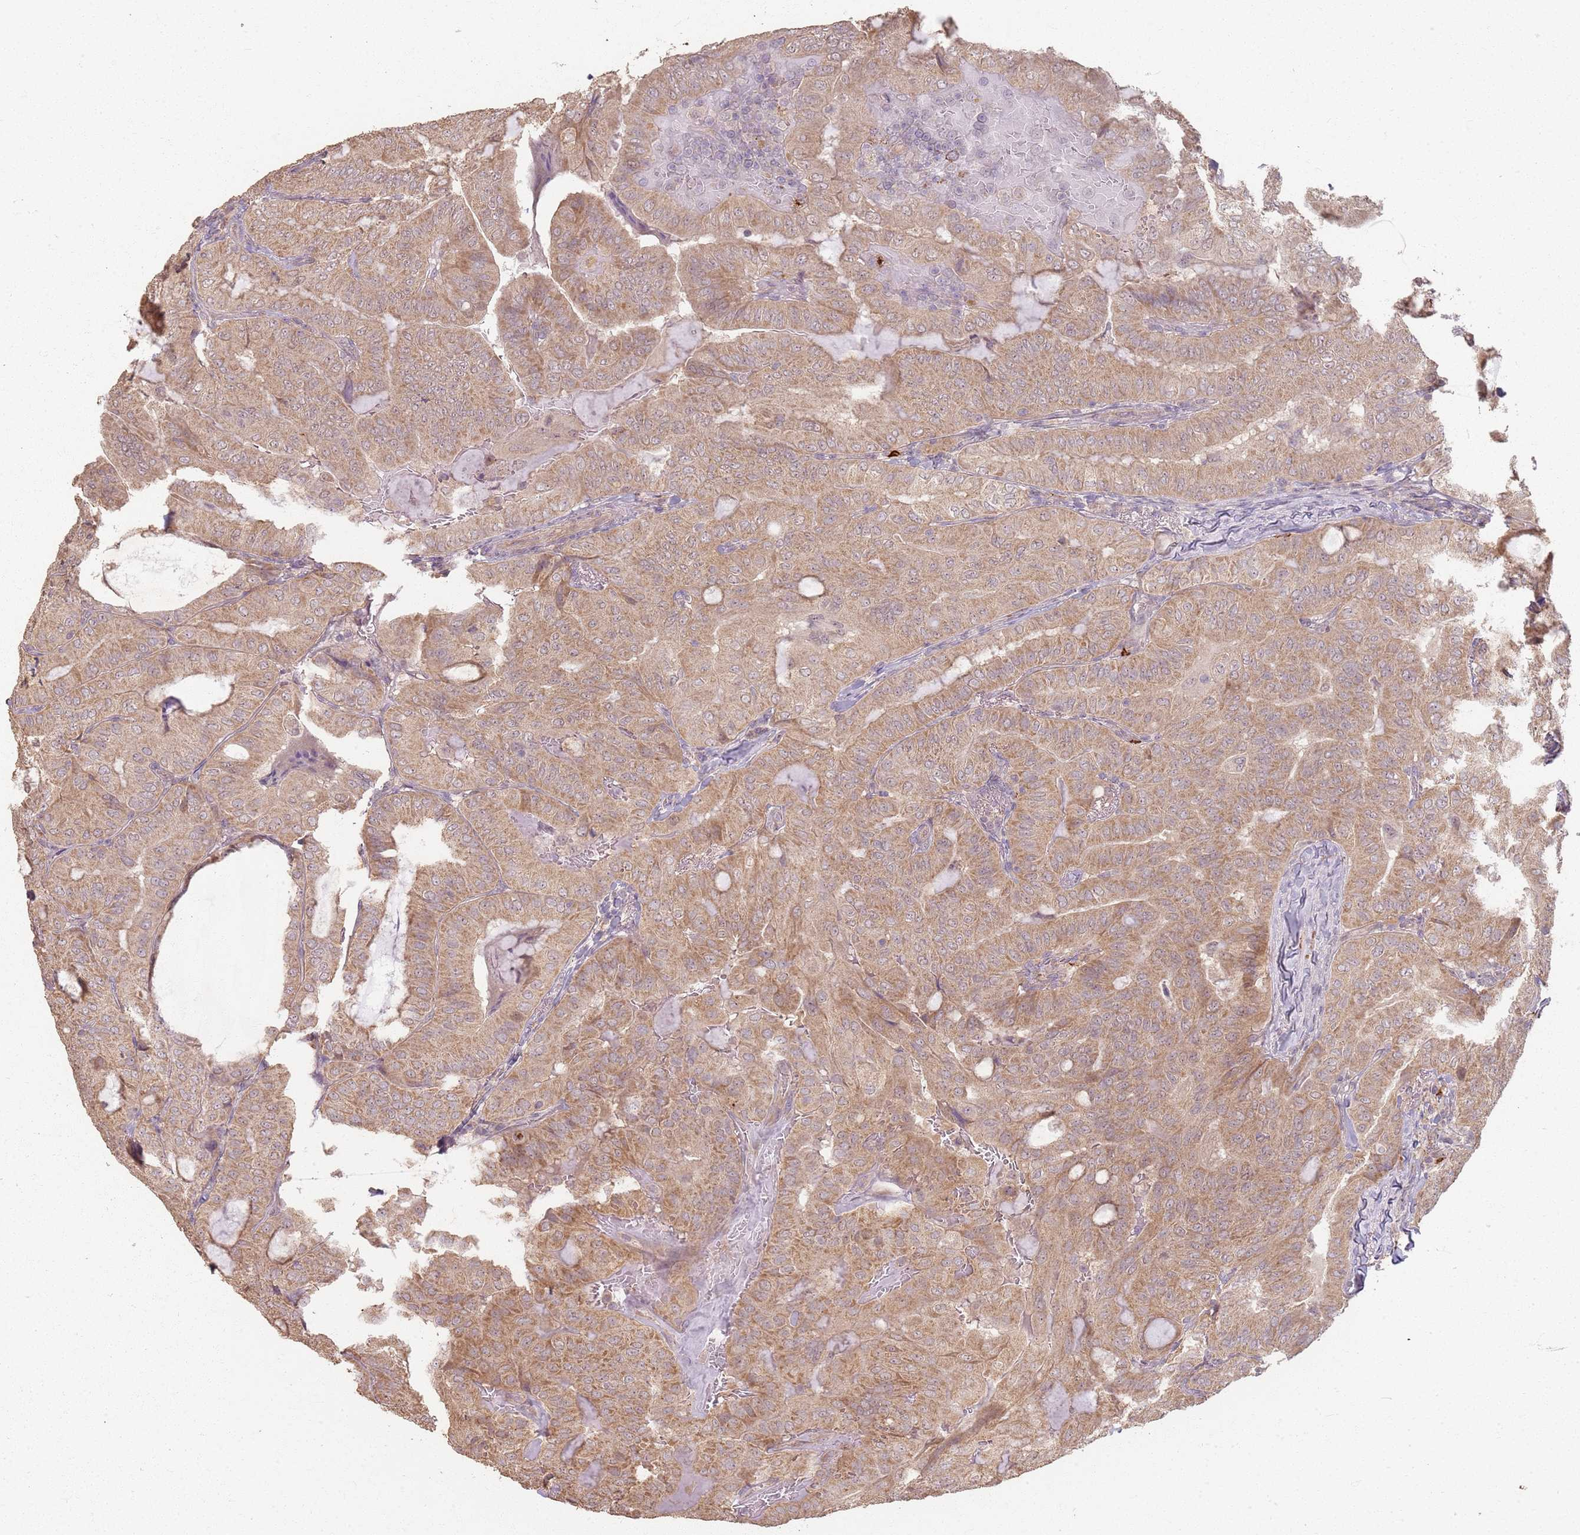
{"staining": {"intensity": "moderate", "quantity": ">75%", "location": "cytoplasmic/membranous"}, "tissue": "thyroid cancer", "cell_type": "Tumor cells", "image_type": "cancer", "snomed": [{"axis": "morphology", "description": "Papillary adenocarcinoma, NOS"}, {"axis": "topography", "description": "Thyroid gland"}], "caption": "Immunohistochemistry (IHC) of thyroid cancer (papillary adenocarcinoma) reveals medium levels of moderate cytoplasmic/membranous staining in about >75% of tumor cells.", "gene": "CCDC168", "patient": {"sex": "female", "age": 68}}